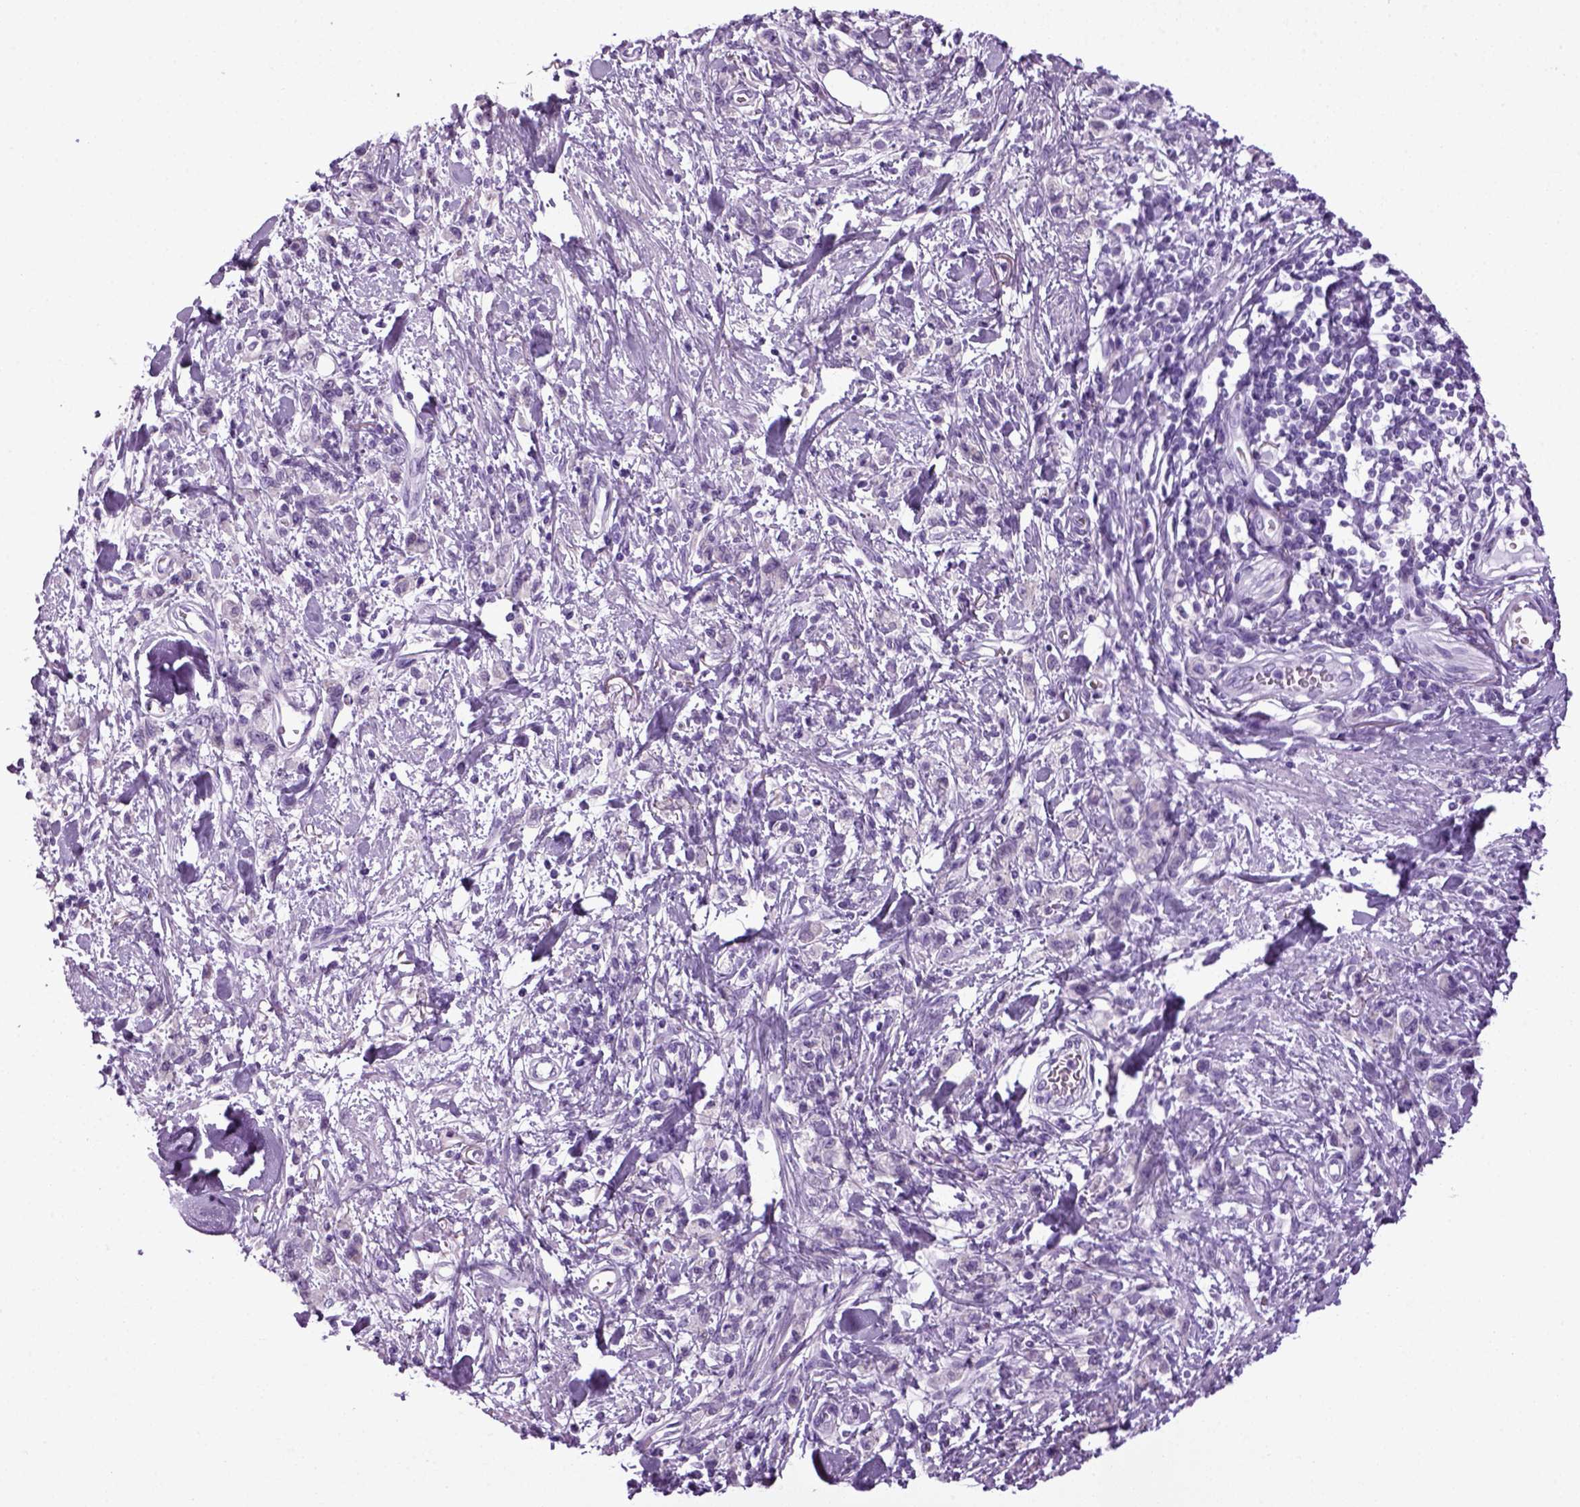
{"staining": {"intensity": "negative", "quantity": "none", "location": "none"}, "tissue": "stomach cancer", "cell_type": "Tumor cells", "image_type": "cancer", "snomed": [{"axis": "morphology", "description": "Adenocarcinoma, NOS"}, {"axis": "topography", "description": "Stomach"}], "caption": "An IHC image of stomach cancer (adenocarcinoma) is shown. There is no staining in tumor cells of stomach cancer (adenocarcinoma).", "gene": "HMCN2", "patient": {"sex": "male", "age": 77}}